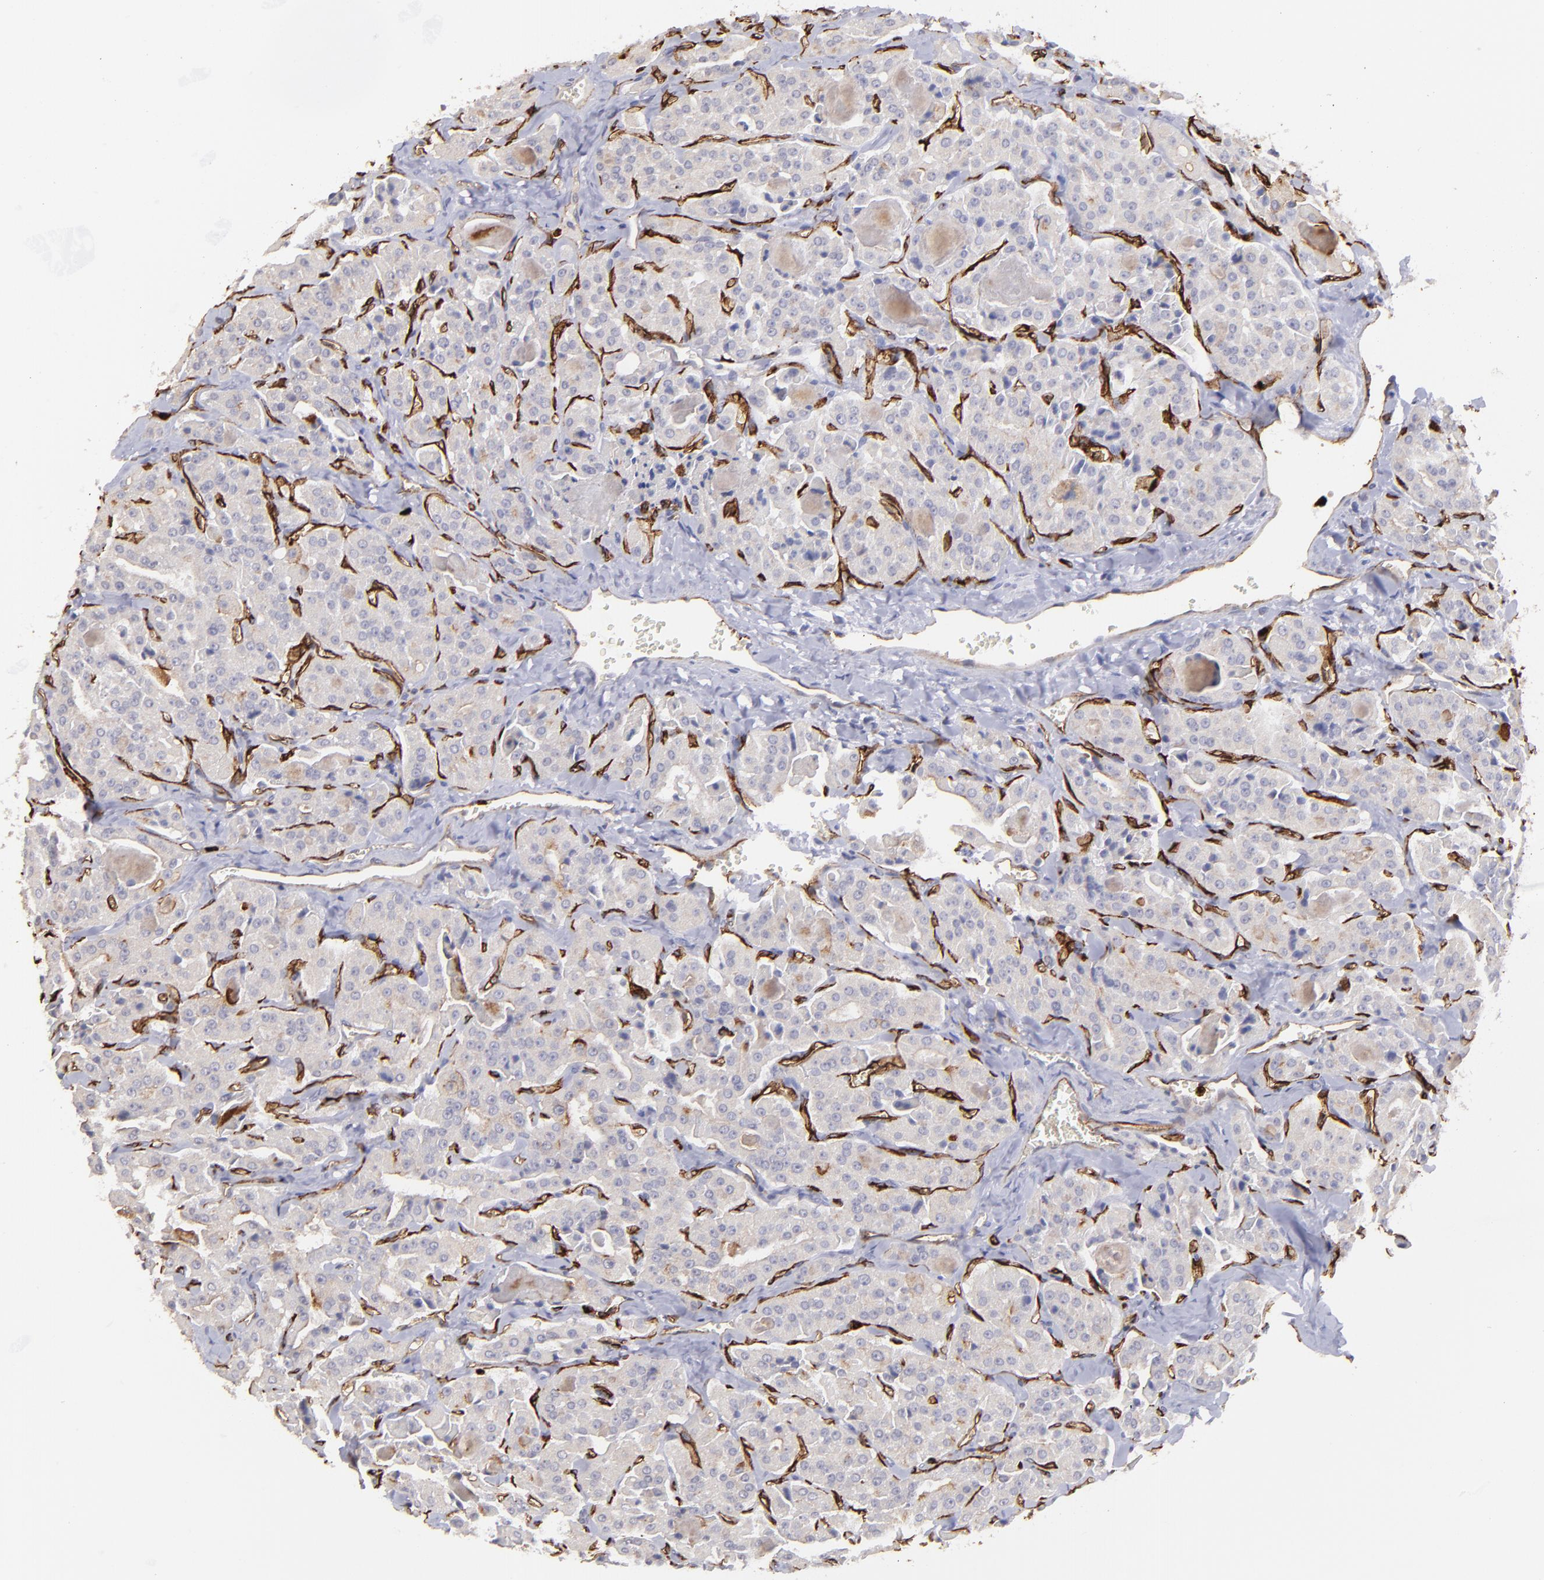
{"staining": {"intensity": "negative", "quantity": "none", "location": "none"}, "tissue": "thyroid cancer", "cell_type": "Tumor cells", "image_type": "cancer", "snomed": [{"axis": "morphology", "description": "Carcinoma, NOS"}, {"axis": "topography", "description": "Thyroid gland"}], "caption": "Tumor cells are negative for brown protein staining in thyroid cancer.", "gene": "DYSF", "patient": {"sex": "male", "age": 76}}